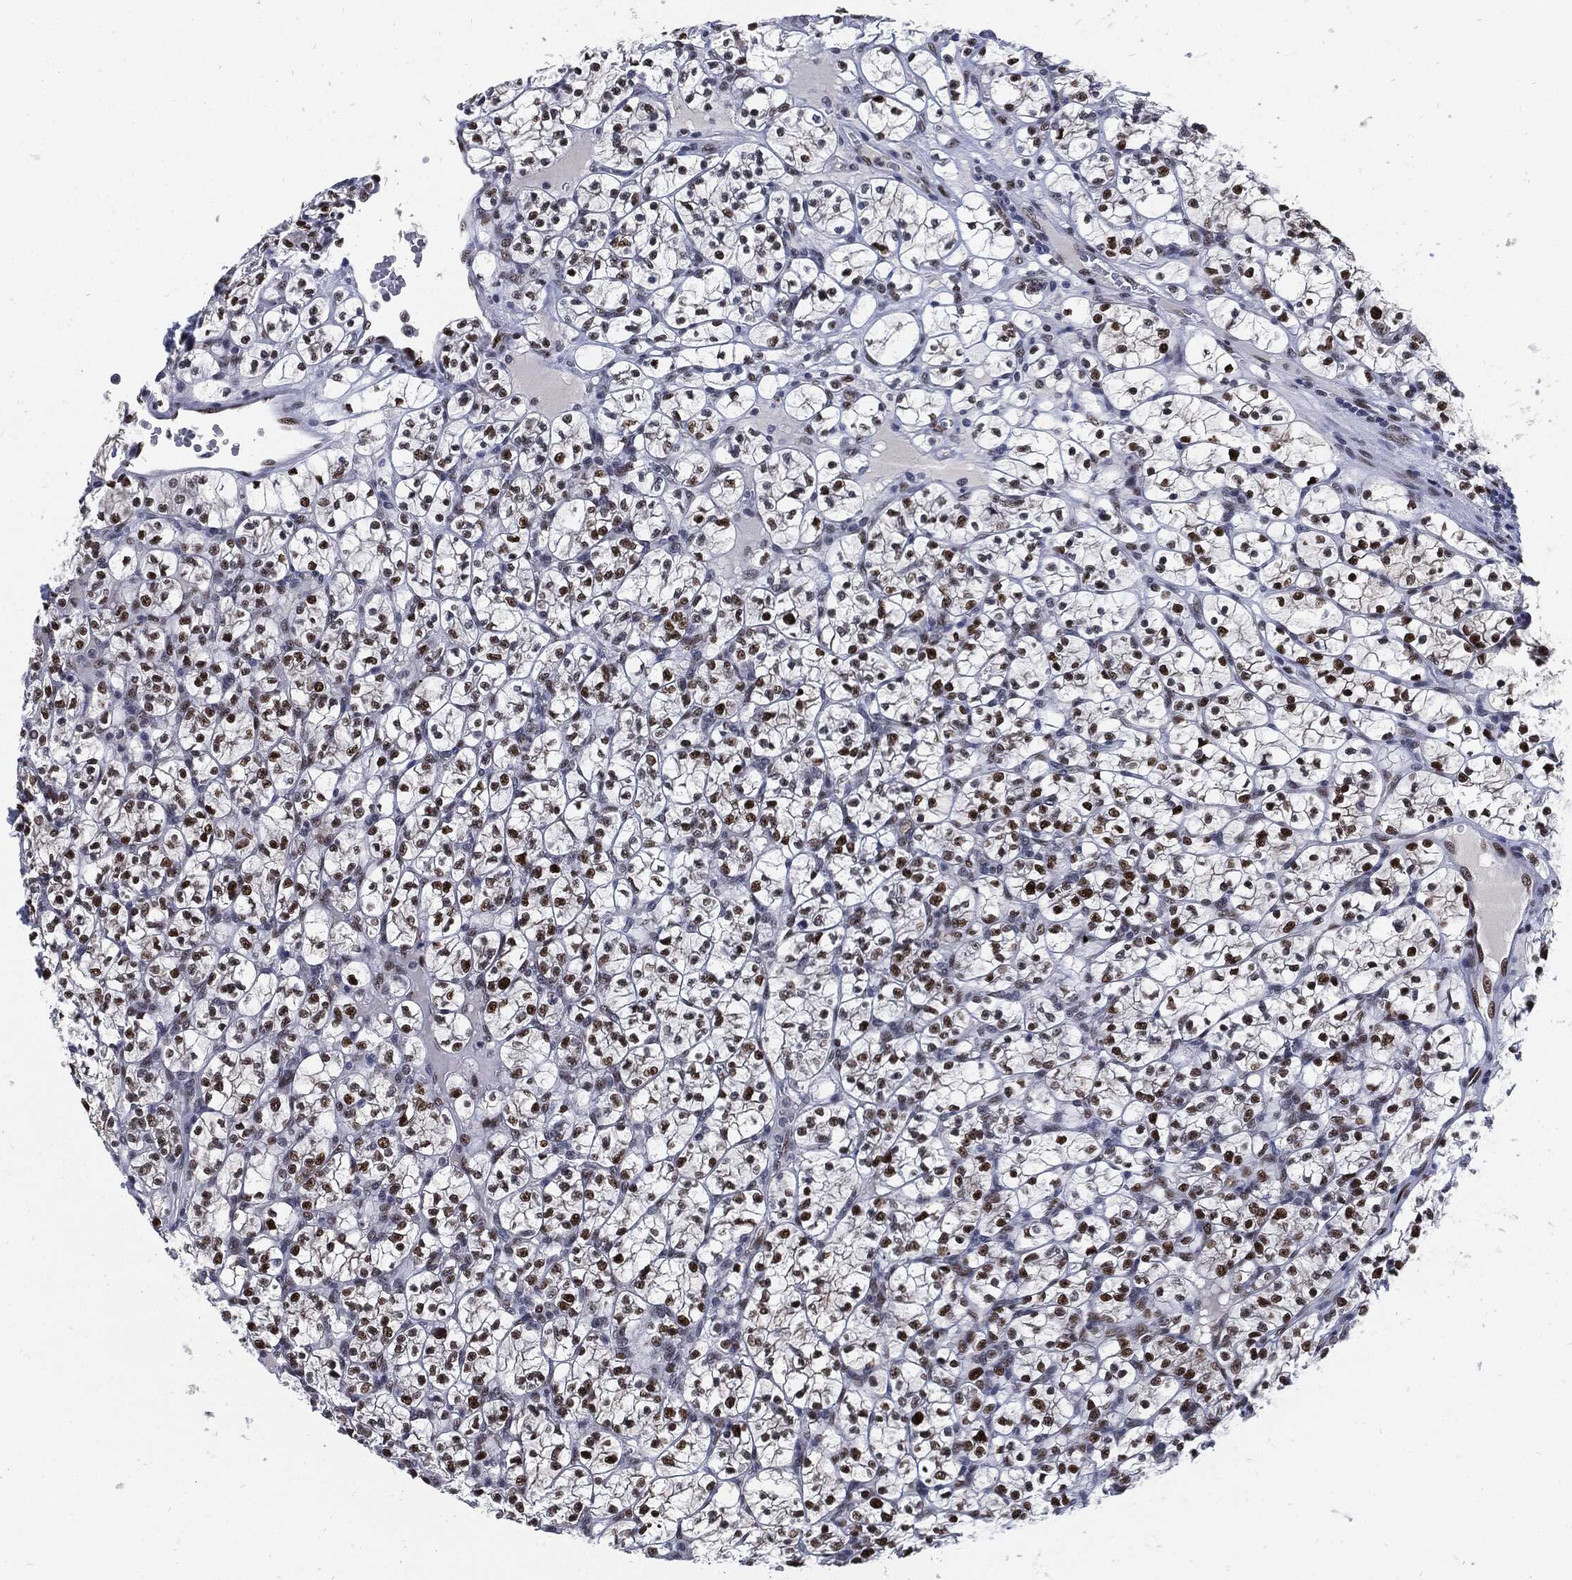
{"staining": {"intensity": "strong", "quantity": ">75%", "location": "nuclear"}, "tissue": "renal cancer", "cell_type": "Tumor cells", "image_type": "cancer", "snomed": [{"axis": "morphology", "description": "Adenocarcinoma, NOS"}, {"axis": "topography", "description": "Kidney"}], "caption": "This is an image of IHC staining of adenocarcinoma (renal), which shows strong positivity in the nuclear of tumor cells.", "gene": "NBN", "patient": {"sex": "female", "age": 89}}